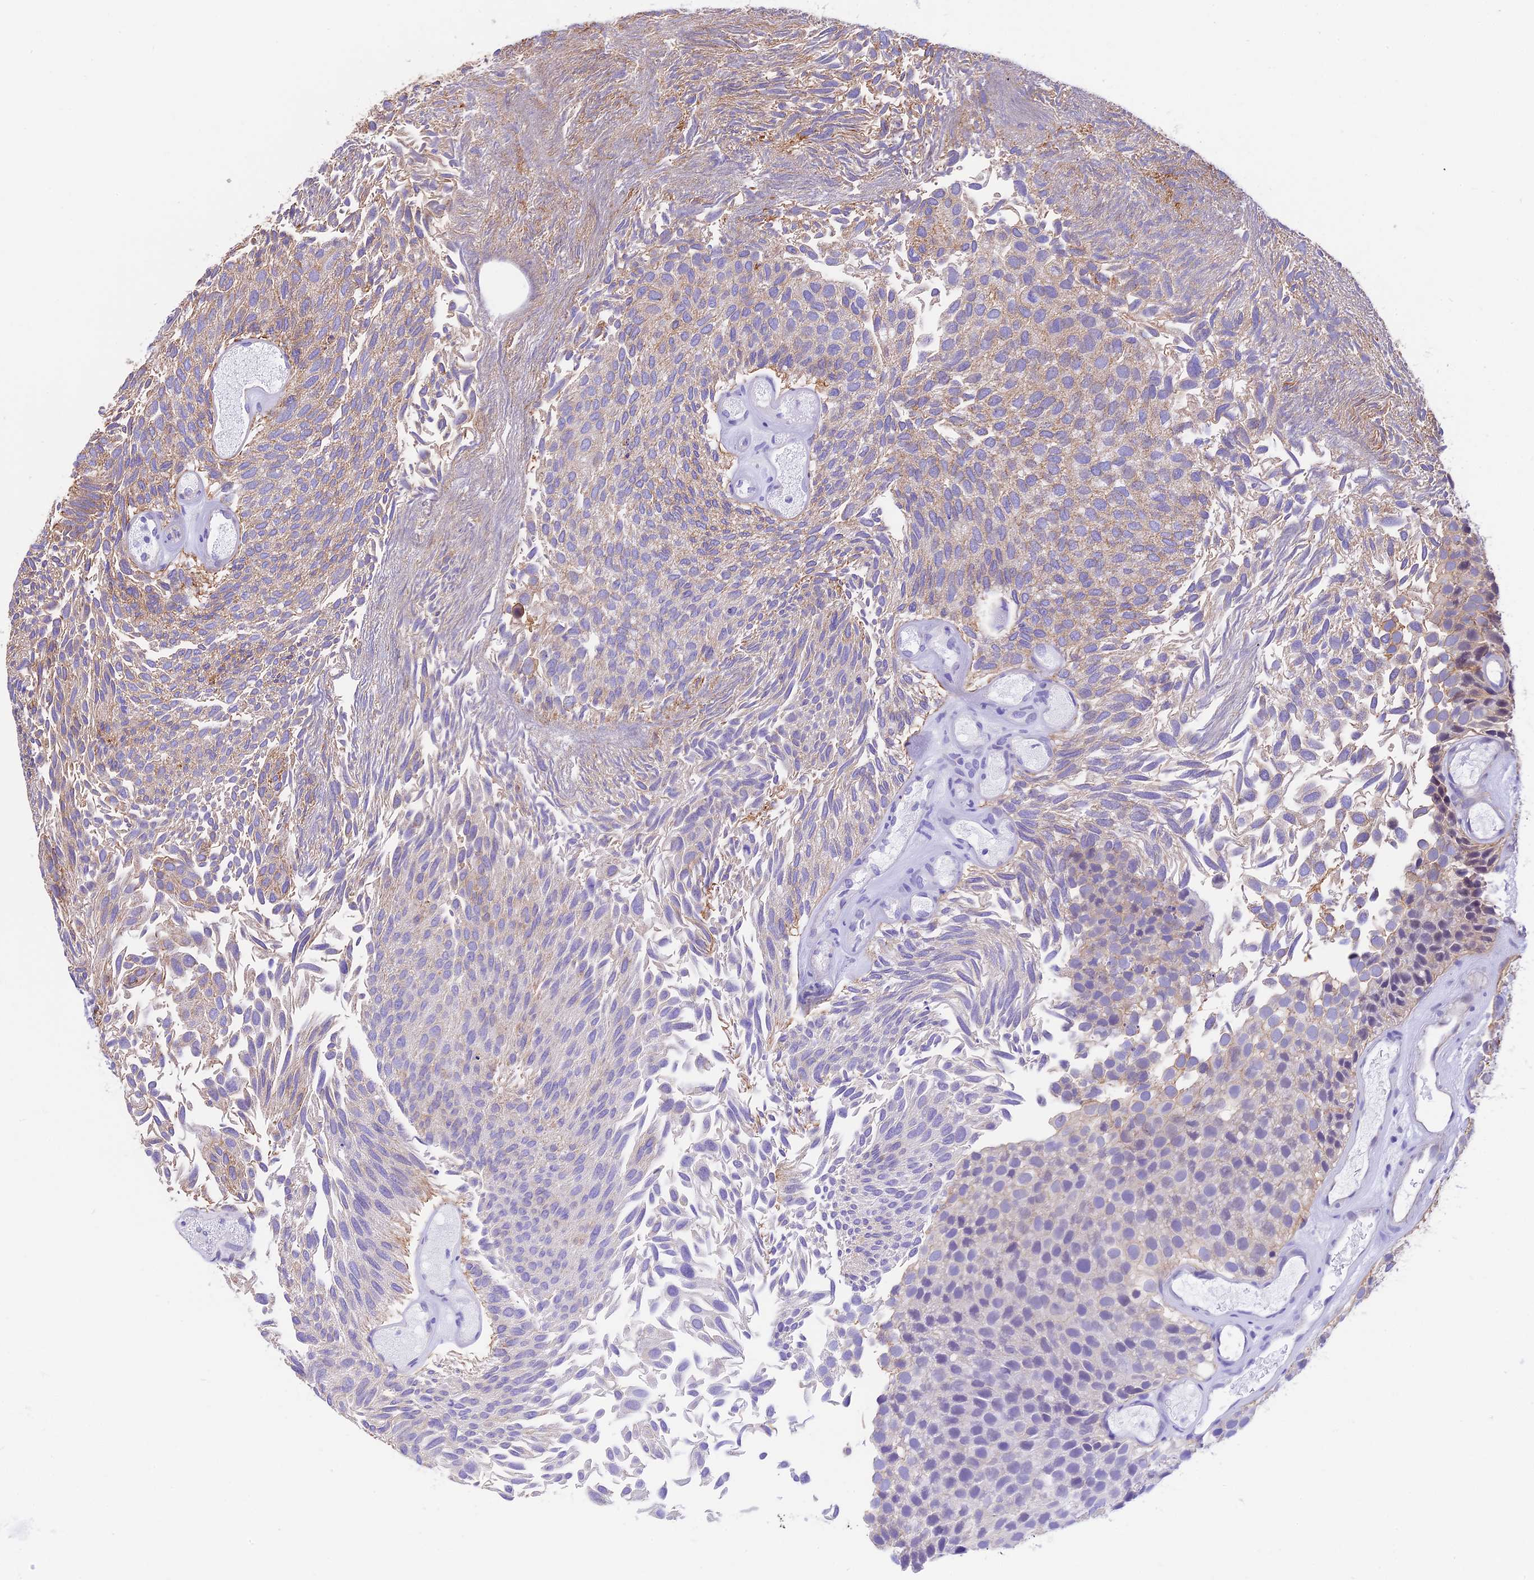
{"staining": {"intensity": "moderate", "quantity": "<25%", "location": "cytoplasmic/membranous"}, "tissue": "urothelial cancer", "cell_type": "Tumor cells", "image_type": "cancer", "snomed": [{"axis": "morphology", "description": "Urothelial carcinoma, Low grade"}, {"axis": "topography", "description": "Urinary bladder"}], "caption": "A micrograph of urothelial cancer stained for a protein shows moderate cytoplasmic/membranous brown staining in tumor cells. Using DAB (brown) and hematoxylin (blue) stains, captured at high magnification using brightfield microscopy.", "gene": "R3HDM4", "patient": {"sex": "male", "age": 89}}